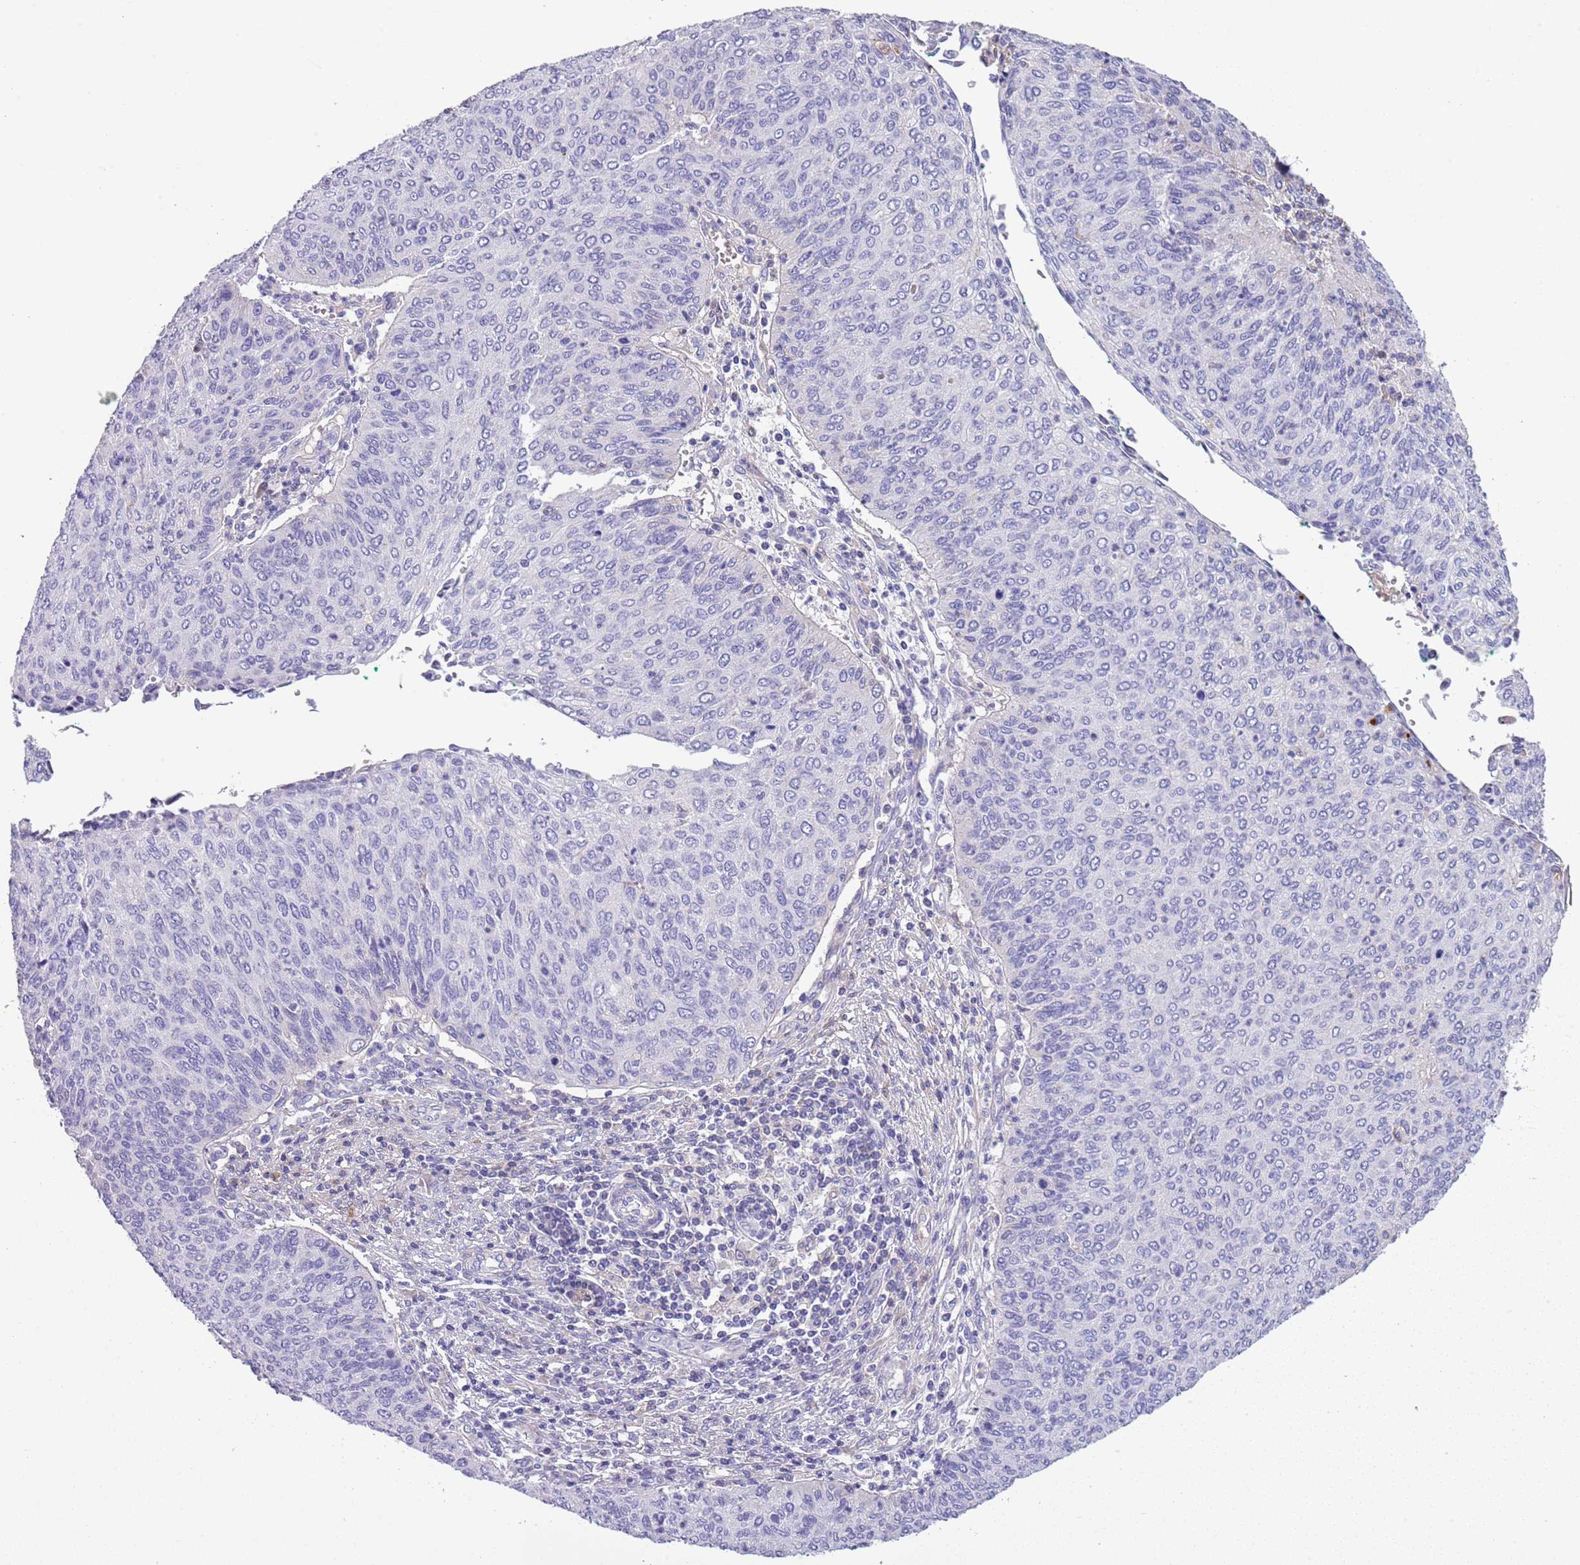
{"staining": {"intensity": "negative", "quantity": "none", "location": "none"}, "tissue": "cervical cancer", "cell_type": "Tumor cells", "image_type": "cancer", "snomed": [{"axis": "morphology", "description": "Squamous cell carcinoma, NOS"}, {"axis": "topography", "description": "Cervix"}], "caption": "Cervical cancer stained for a protein using IHC demonstrates no staining tumor cells.", "gene": "ABHD17C", "patient": {"sex": "female", "age": 38}}